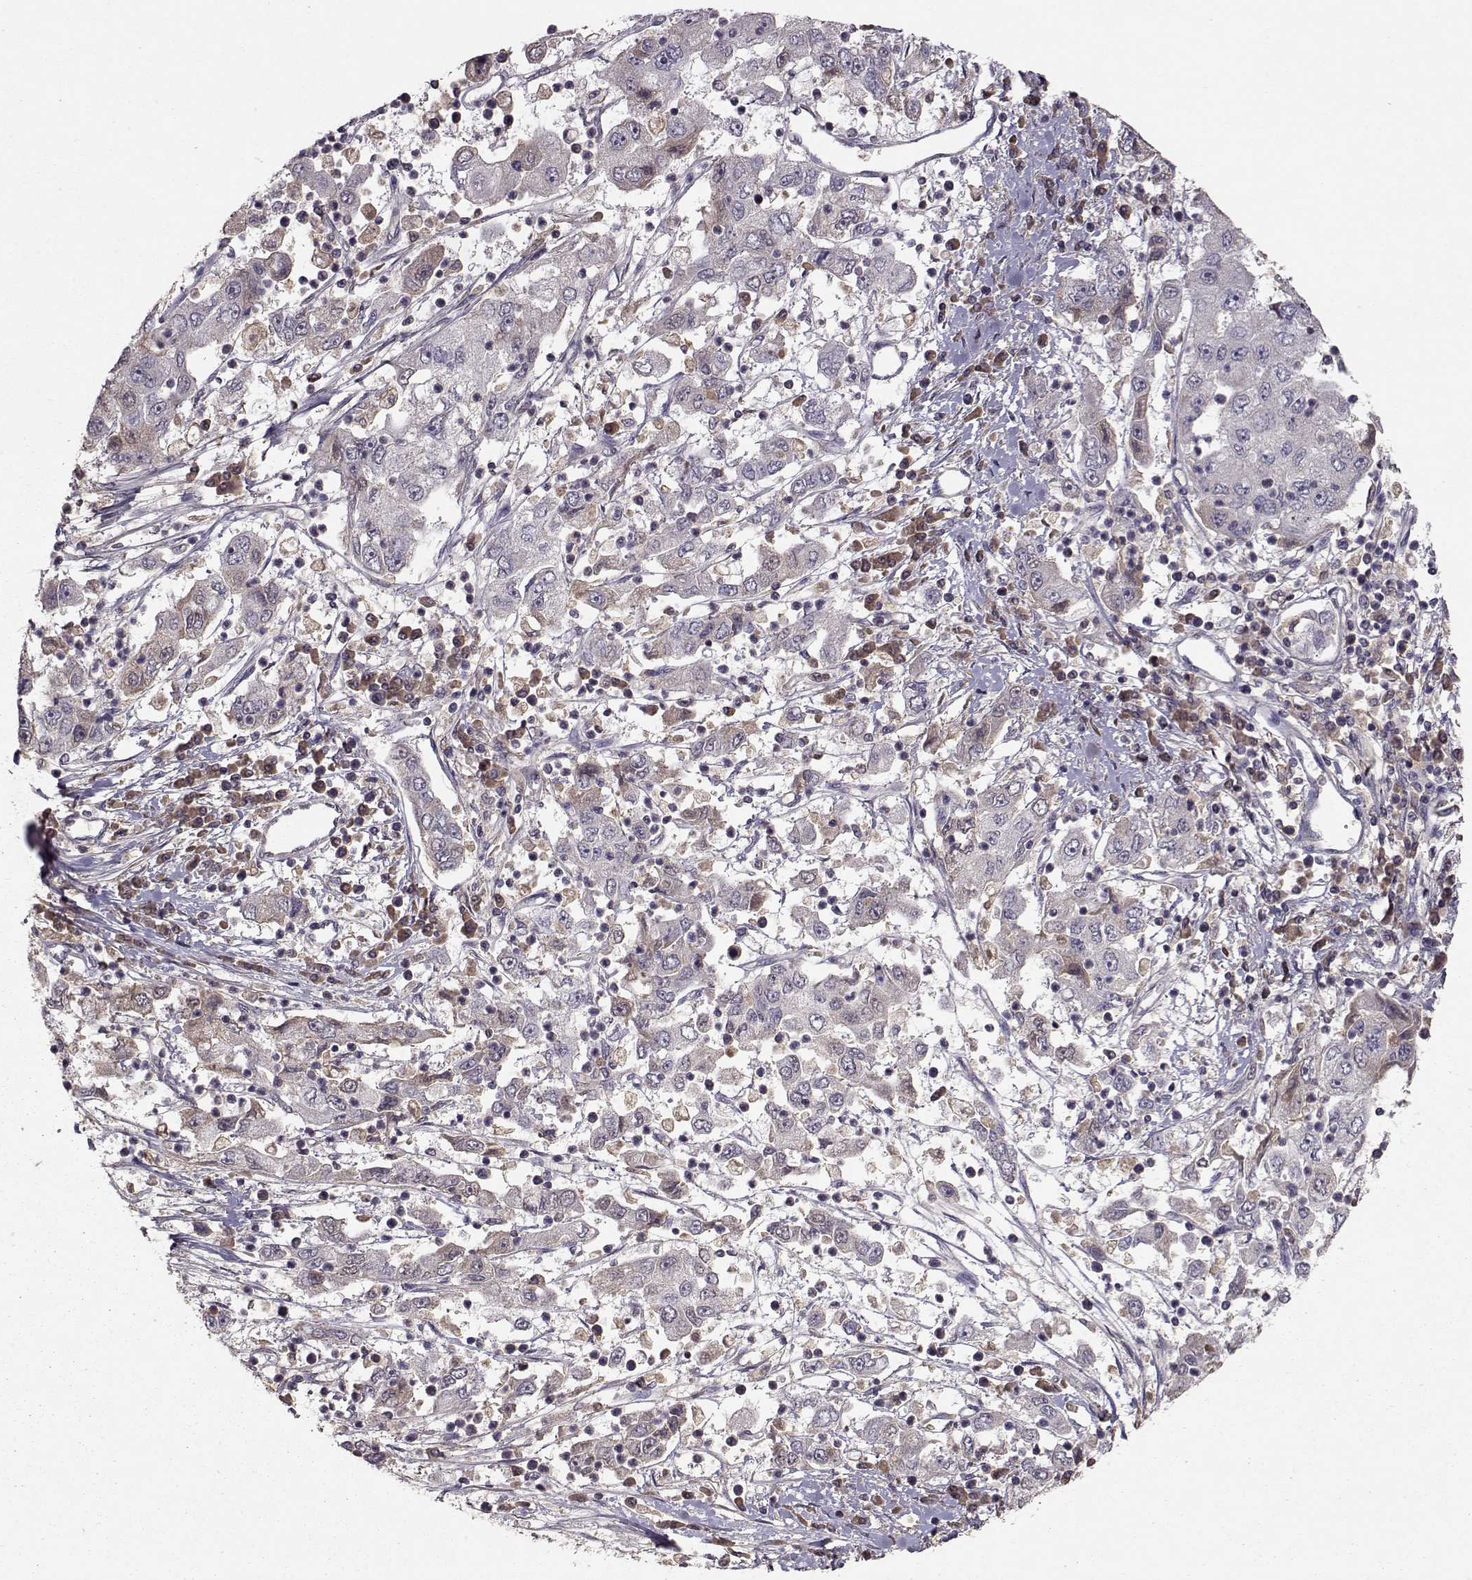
{"staining": {"intensity": "weak", "quantity": "<25%", "location": "cytoplasmic/membranous"}, "tissue": "cervical cancer", "cell_type": "Tumor cells", "image_type": "cancer", "snomed": [{"axis": "morphology", "description": "Squamous cell carcinoma, NOS"}, {"axis": "topography", "description": "Cervix"}], "caption": "IHC micrograph of neoplastic tissue: cervical cancer stained with DAB (3,3'-diaminobenzidine) reveals no significant protein positivity in tumor cells.", "gene": "PMCH", "patient": {"sex": "female", "age": 36}}